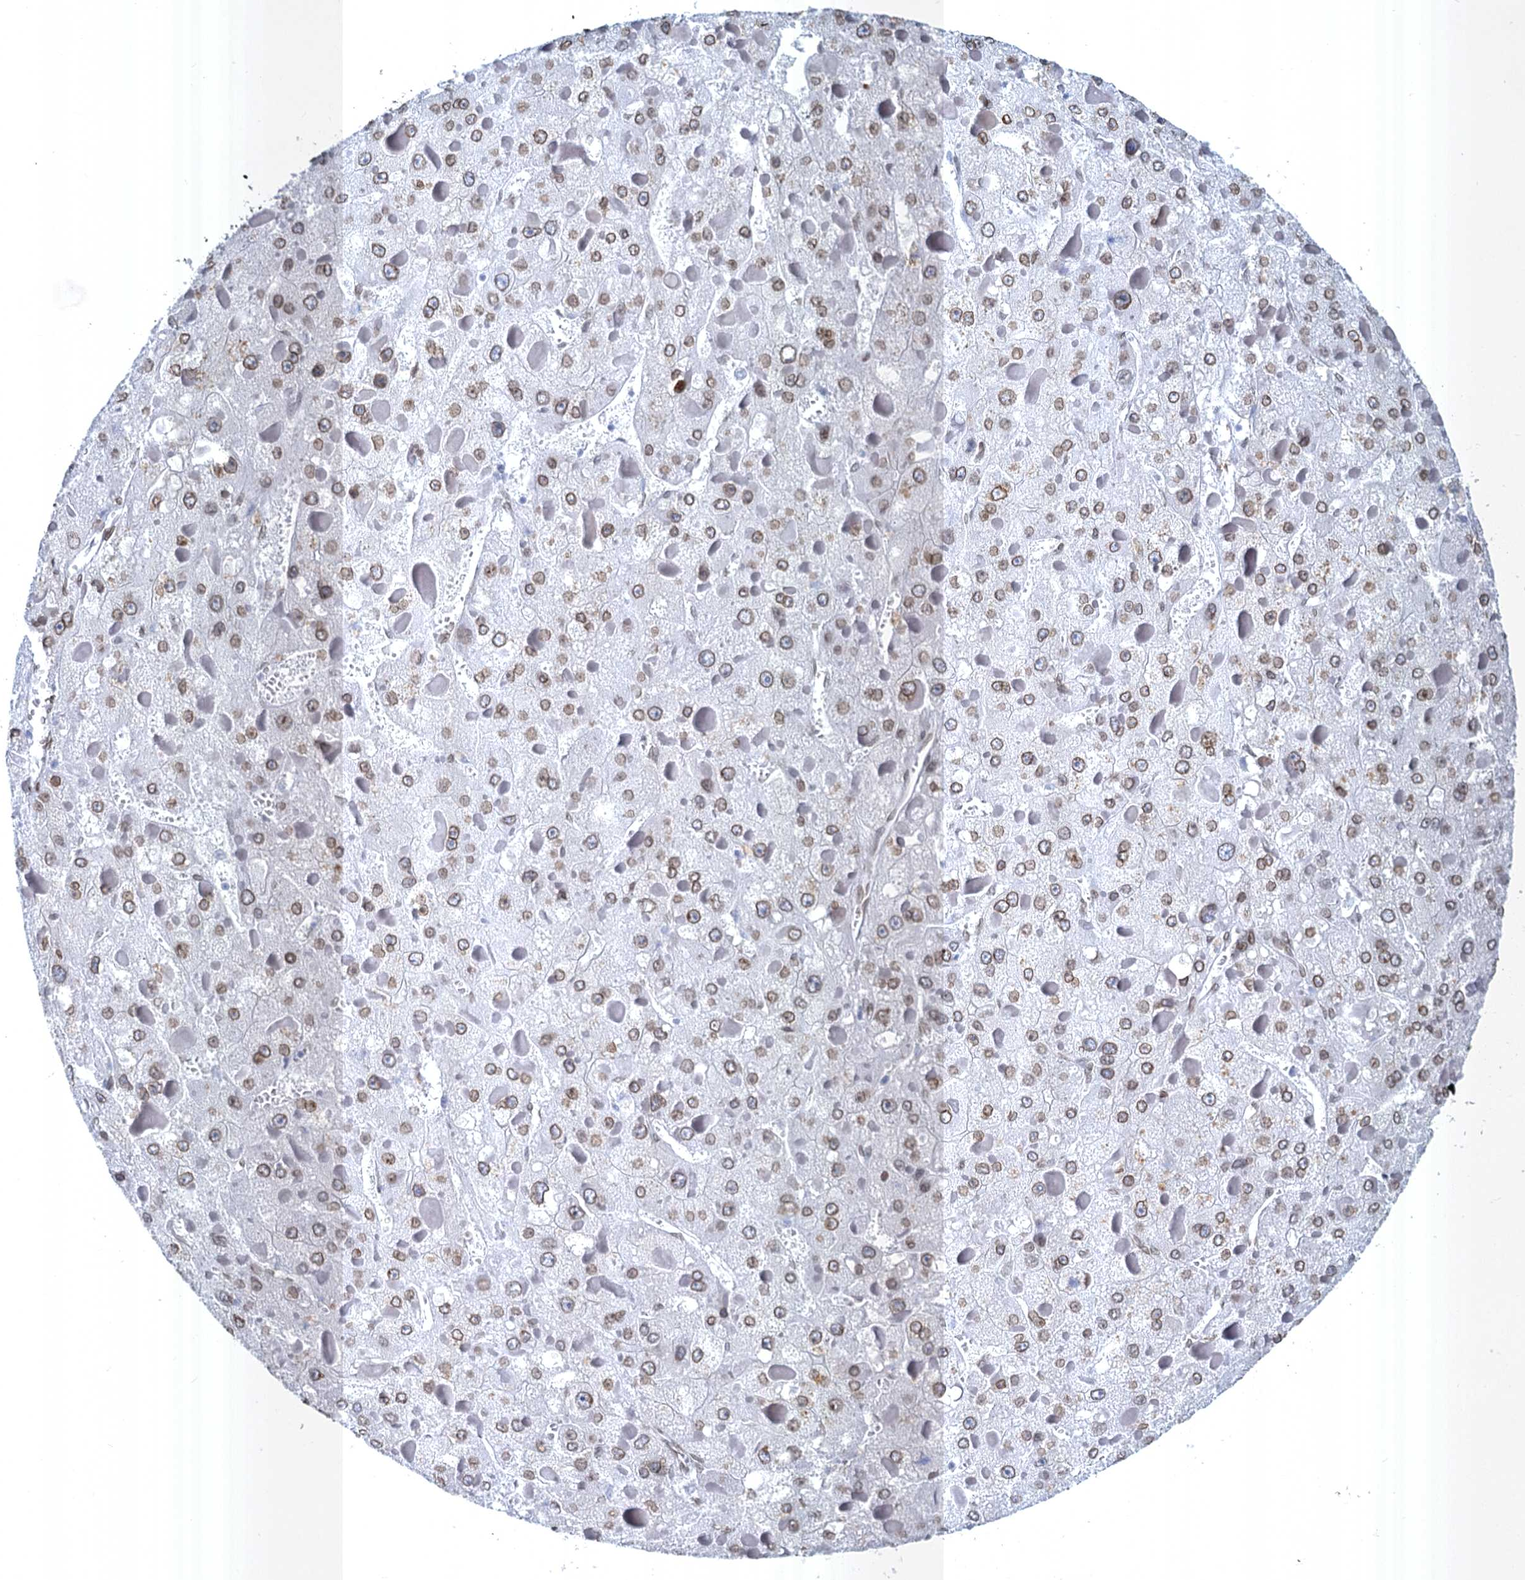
{"staining": {"intensity": "moderate", "quantity": ">75%", "location": "cytoplasmic/membranous,nuclear"}, "tissue": "liver cancer", "cell_type": "Tumor cells", "image_type": "cancer", "snomed": [{"axis": "morphology", "description": "Carcinoma, Hepatocellular, NOS"}, {"axis": "topography", "description": "Liver"}], "caption": "A medium amount of moderate cytoplasmic/membranous and nuclear staining is appreciated in about >75% of tumor cells in liver hepatocellular carcinoma tissue. (DAB = brown stain, brightfield microscopy at high magnification).", "gene": "PRSS35", "patient": {"sex": "female", "age": 73}}